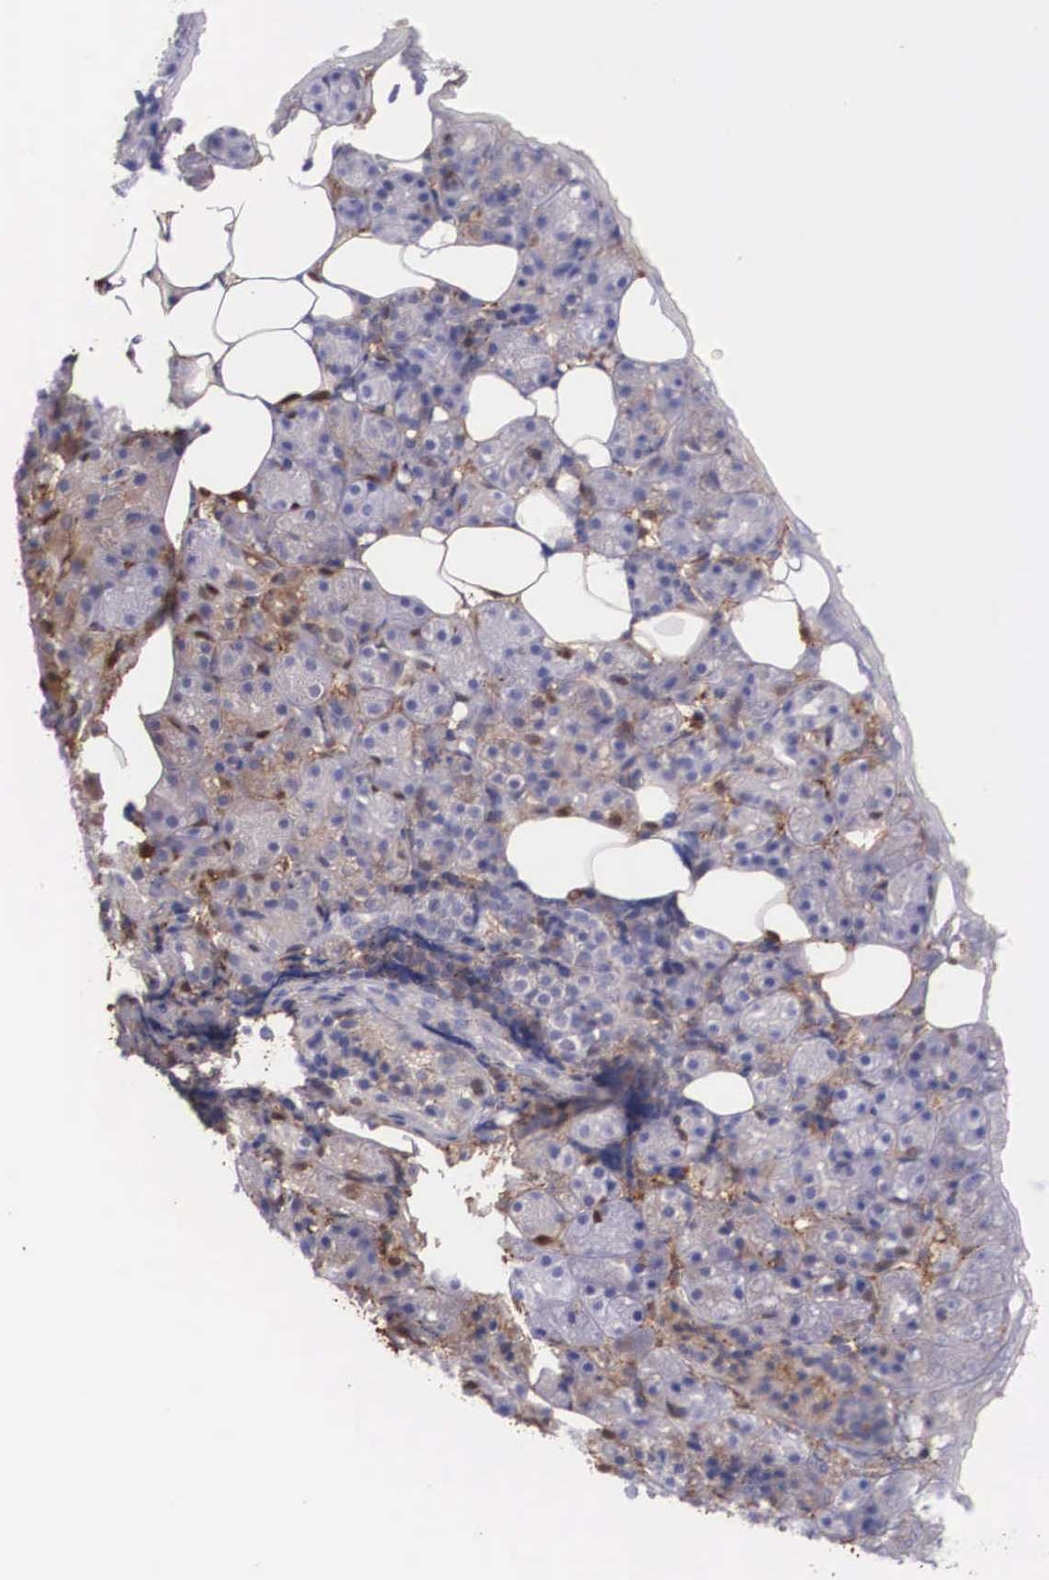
{"staining": {"intensity": "negative", "quantity": "none", "location": "none"}, "tissue": "salivary gland", "cell_type": "Glandular cells", "image_type": "normal", "snomed": [{"axis": "morphology", "description": "Normal tissue, NOS"}, {"axis": "topography", "description": "Salivary gland"}], "caption": "The histopathology image shows no staining of glandular cells in benign salivary gland.", "gene": "LGALS1", "patient": {"sex": "female", "age": 55}}